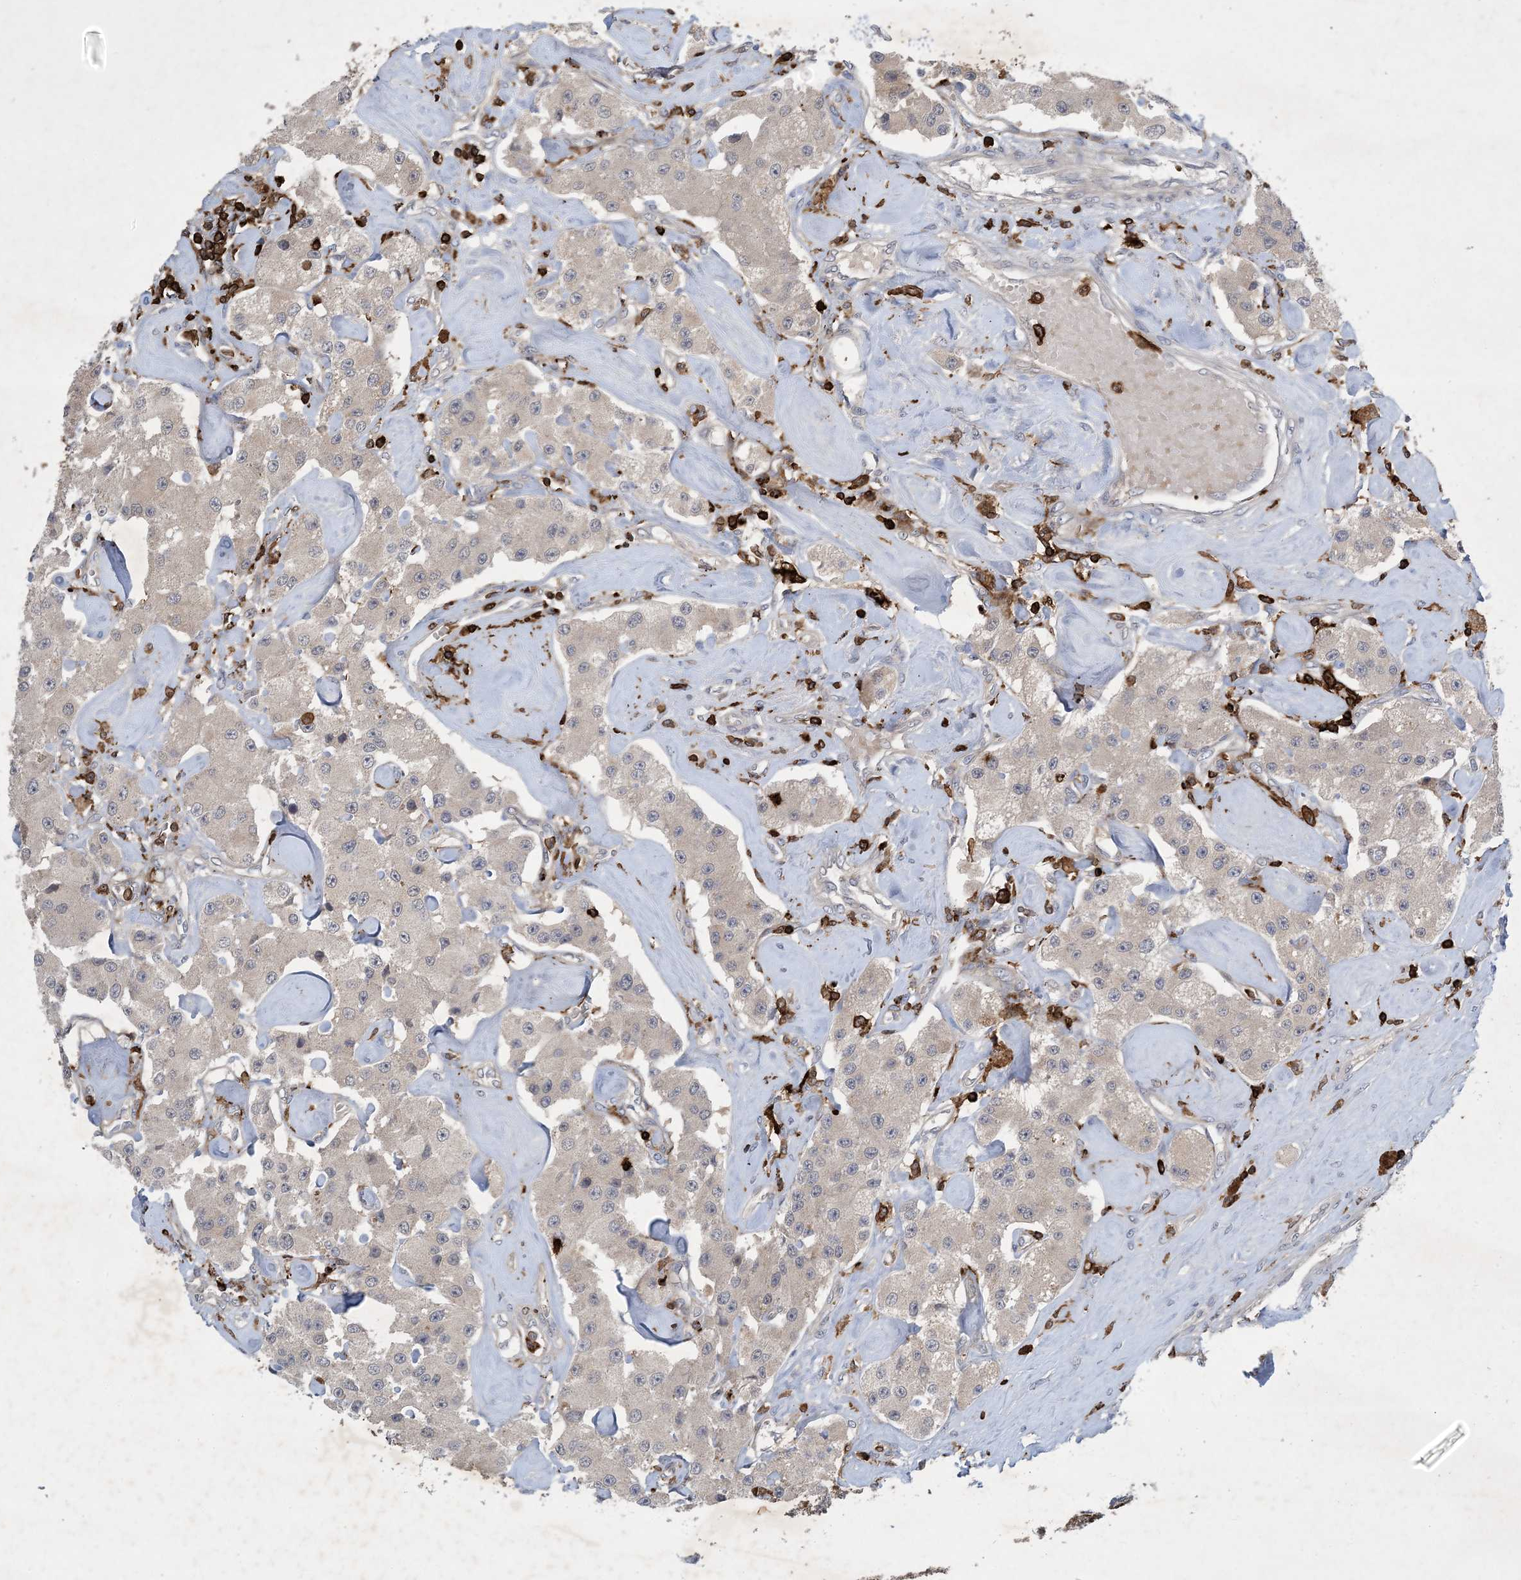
{"staining": {"intensity": "negative", "quantity": "none", "location": "none"}, "tissue": "carcinoid", "cell_type": "Tumor cells", "image_type": "cancer", "snomed": [{"axis": "morphology", "description": "Carcinoid, malignant, NOS"}, {"axis": "topography", "description": "Pancreas"}], "caption": "A histopathology image of carcinoid (malignant) stained for a protein shows no brown staining in tumor cells.", "gene": "AK9", "patient": {"sex": "male", "age": 41}}